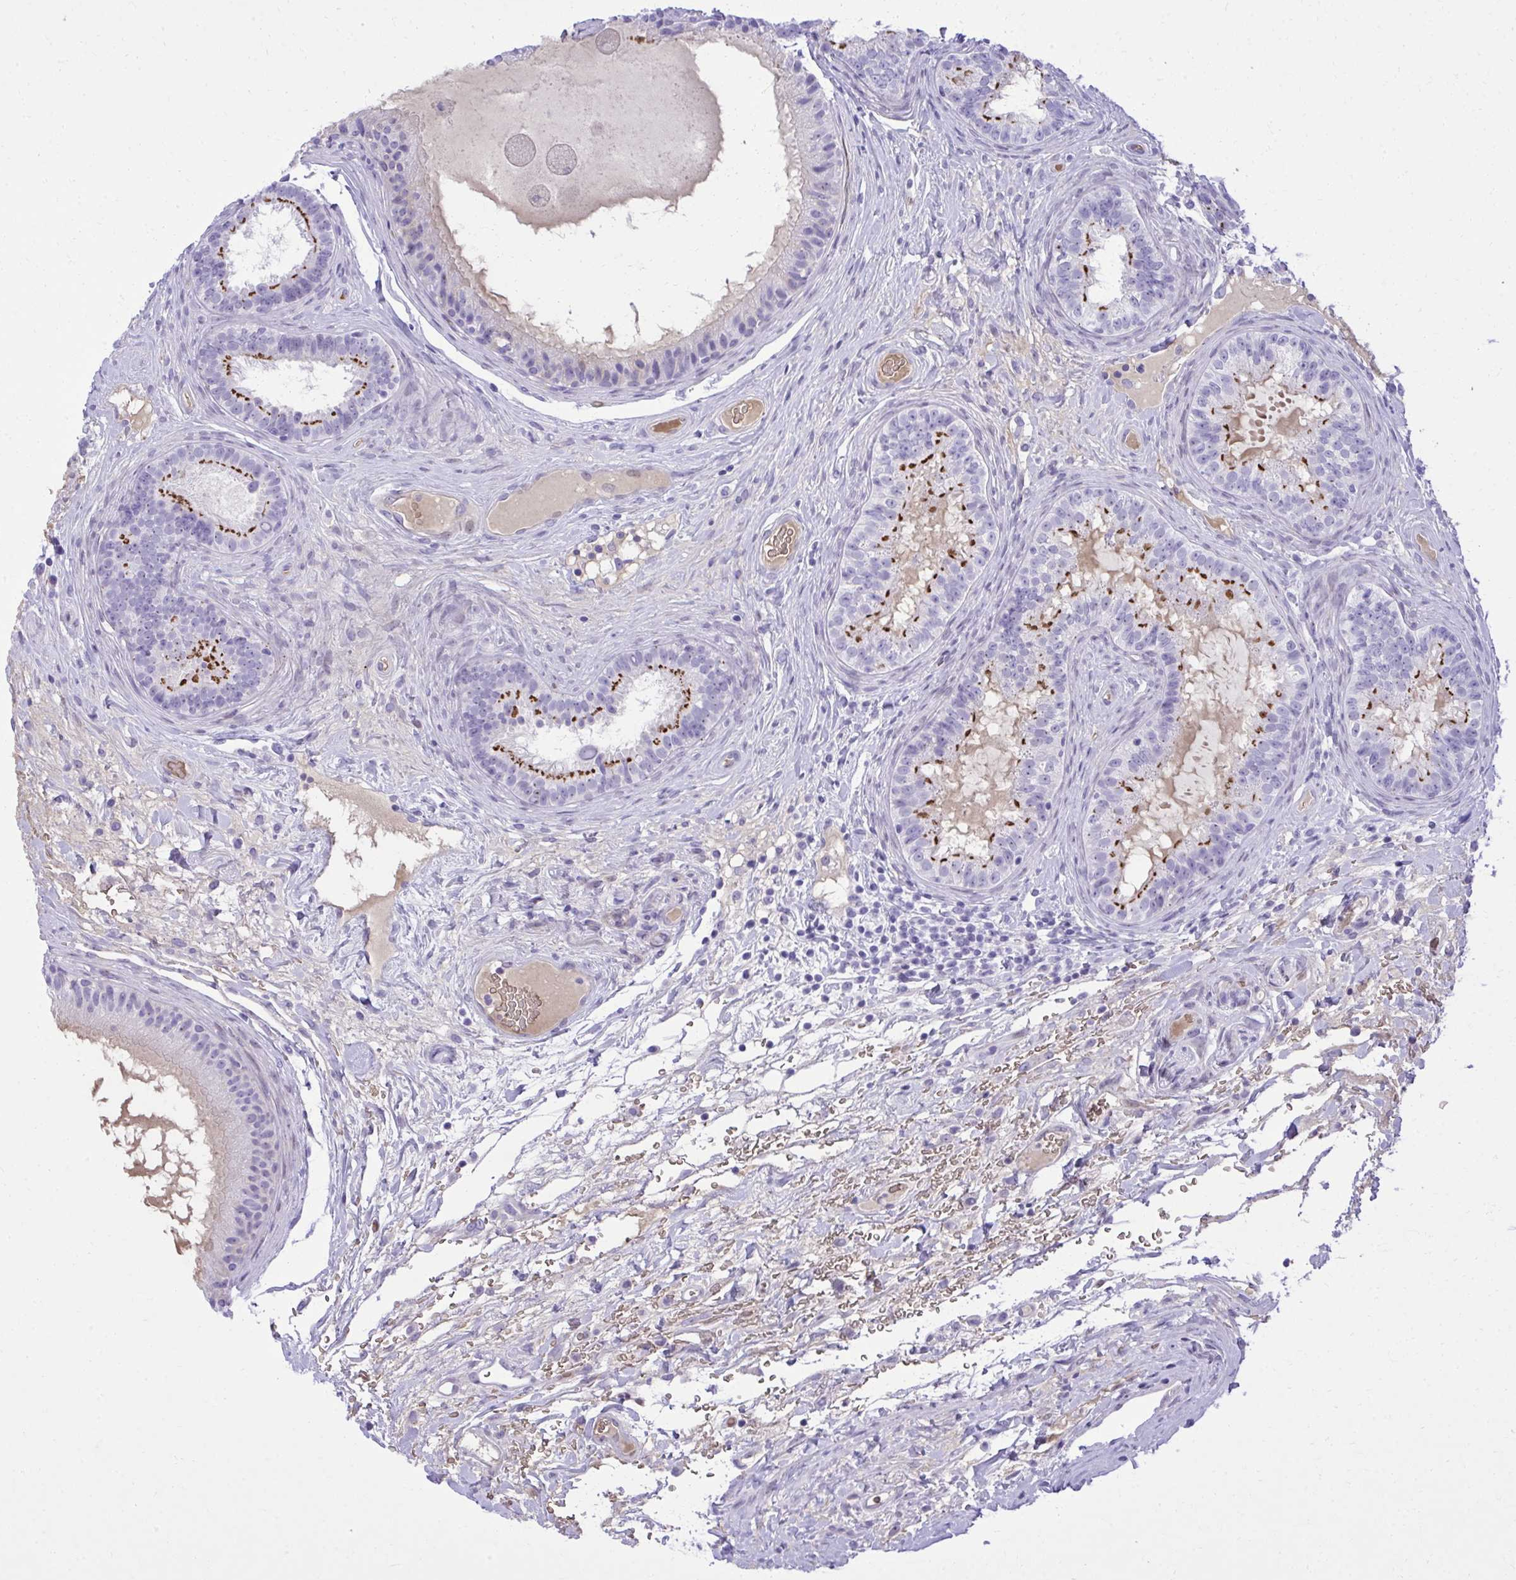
{"staining": {"intensity": "negative", "quantity": "none", "location": "none"}, "tissue": "epididymis", "cell_type": "Glandular cells", "image_type": "normal", "snomed": [{"axis": "morphology", "description": "Normal tissue, NOS"}, {"axis": "topography", "description": "Epididymis"}], "caption": "A micrograph of epididymis stained for a protein shows no brown staining in glandular cells.", "gene": "PITPNM3", "patient": {"sex": "male", "age": 23}}